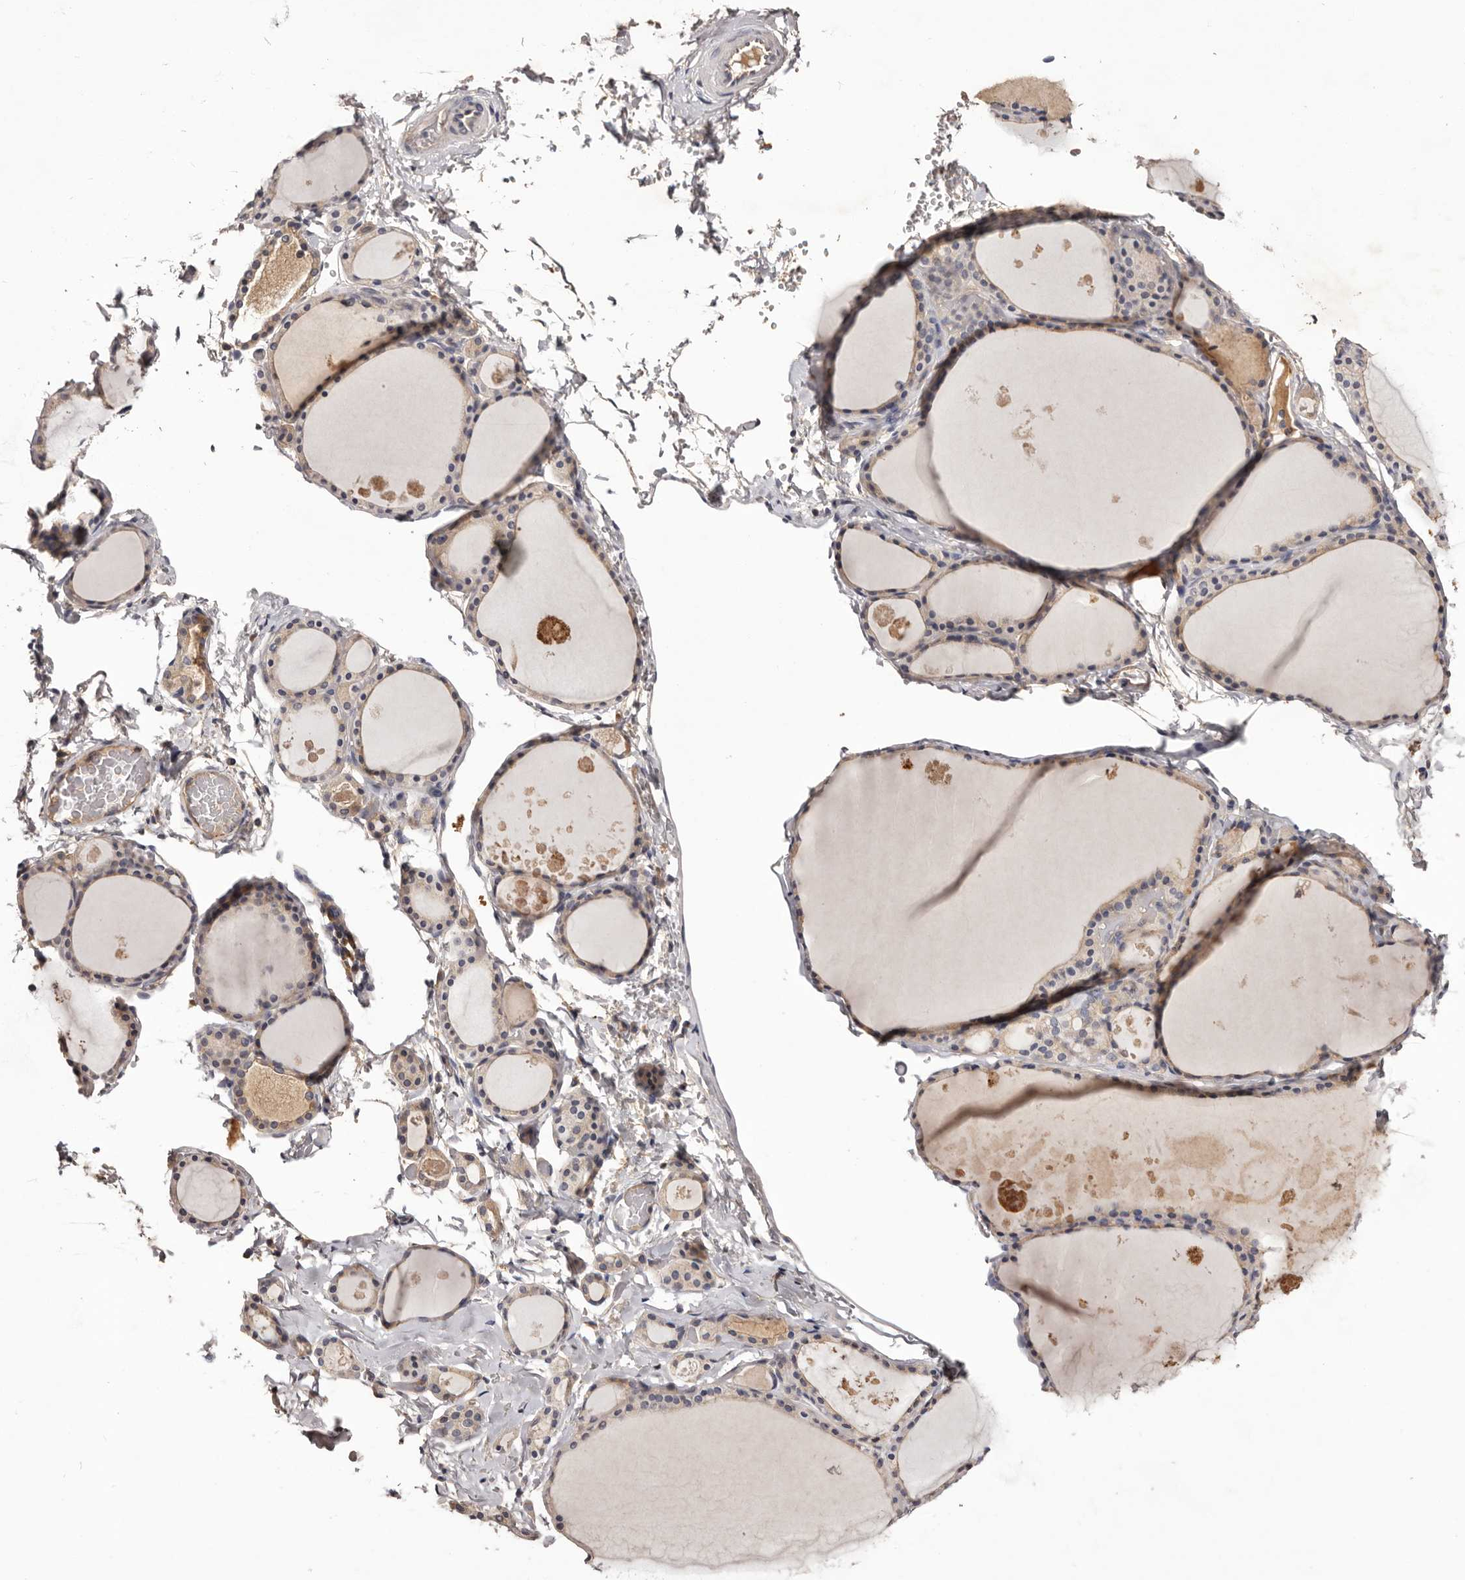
{"staining": {"intensity": "weak", "quantity": "25%-75%", "location": "cytoplasmic/membranous"}, "tissue": "thyroid gland", "cell_type": "Glandular cells", "image_type": "normal", "snomed": [{"axis": "morphology", "description": "Normal tissue, NOS"}, {"axis": "topography", "description": "Thyroid gland"}], "caption": "Weak cytoplasmic/membranous staining is seen in approximately 25%-75% of glandular cells in benign thyroid gland.", "gene": "LTV1", "patient": {"sex": "male", "age": 56}}